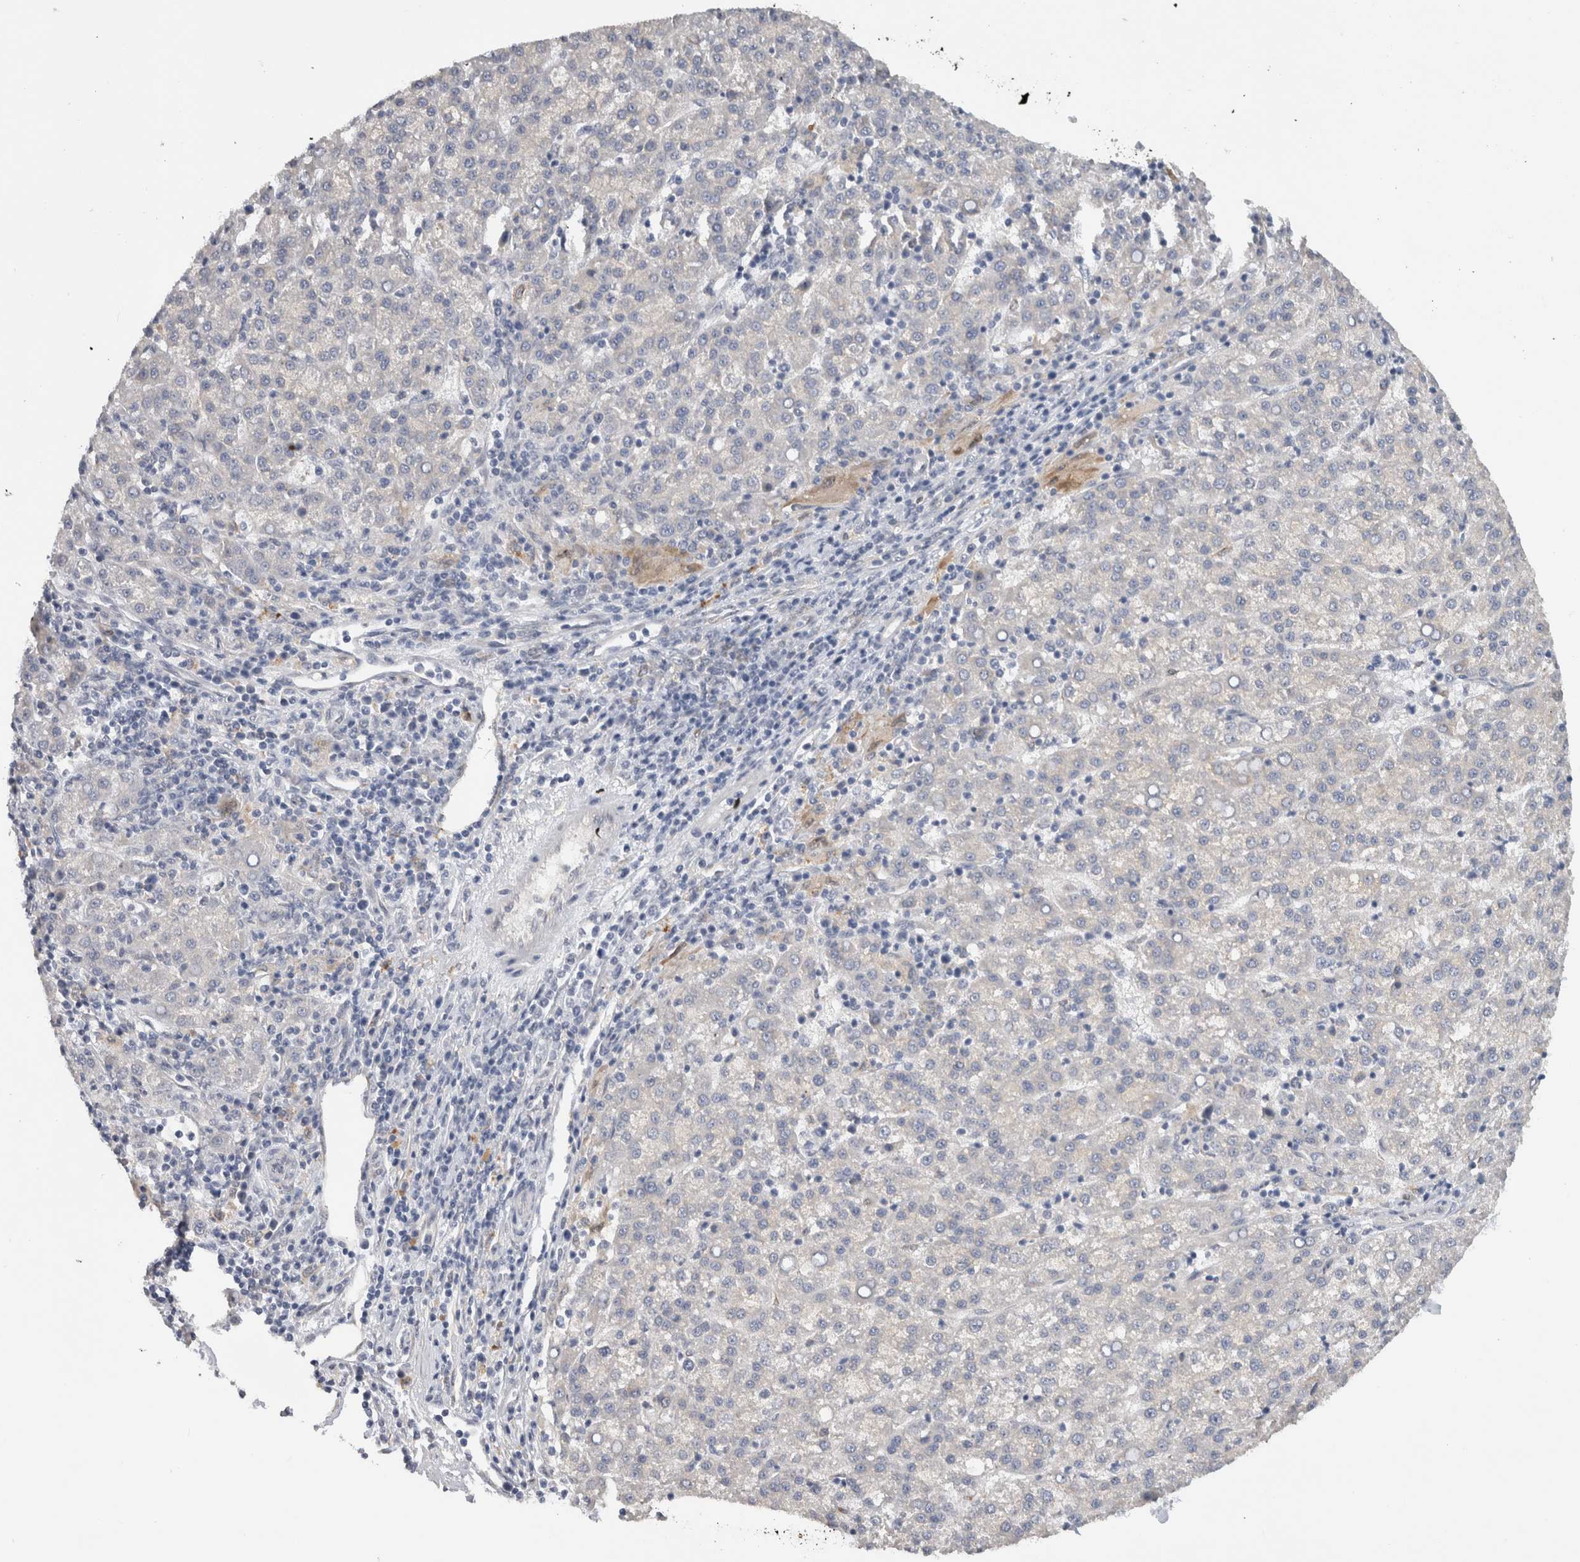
{"staining": {"intensity": "negative", "quantity": "none", "location": "none"}, "tissue": "liver cancer", "cell_type": "Tumor cells", "image_type": "cancer", "snomed": [{"axis": "morphology", "description": "Carcinoma, Hepatocellular, NOS"}, {"axis": "topography", "description": "Liver"}], "caption": "Hepatocellular carcinoma (liver) was stained to show a protein in brown. There is no significant expression in tumor cells. (Immunohistochemistry (ihc), brightfield microscopy, high magnification).", "gene": "PRXL2A", "patient": {"sex": "female", "age": 58}}